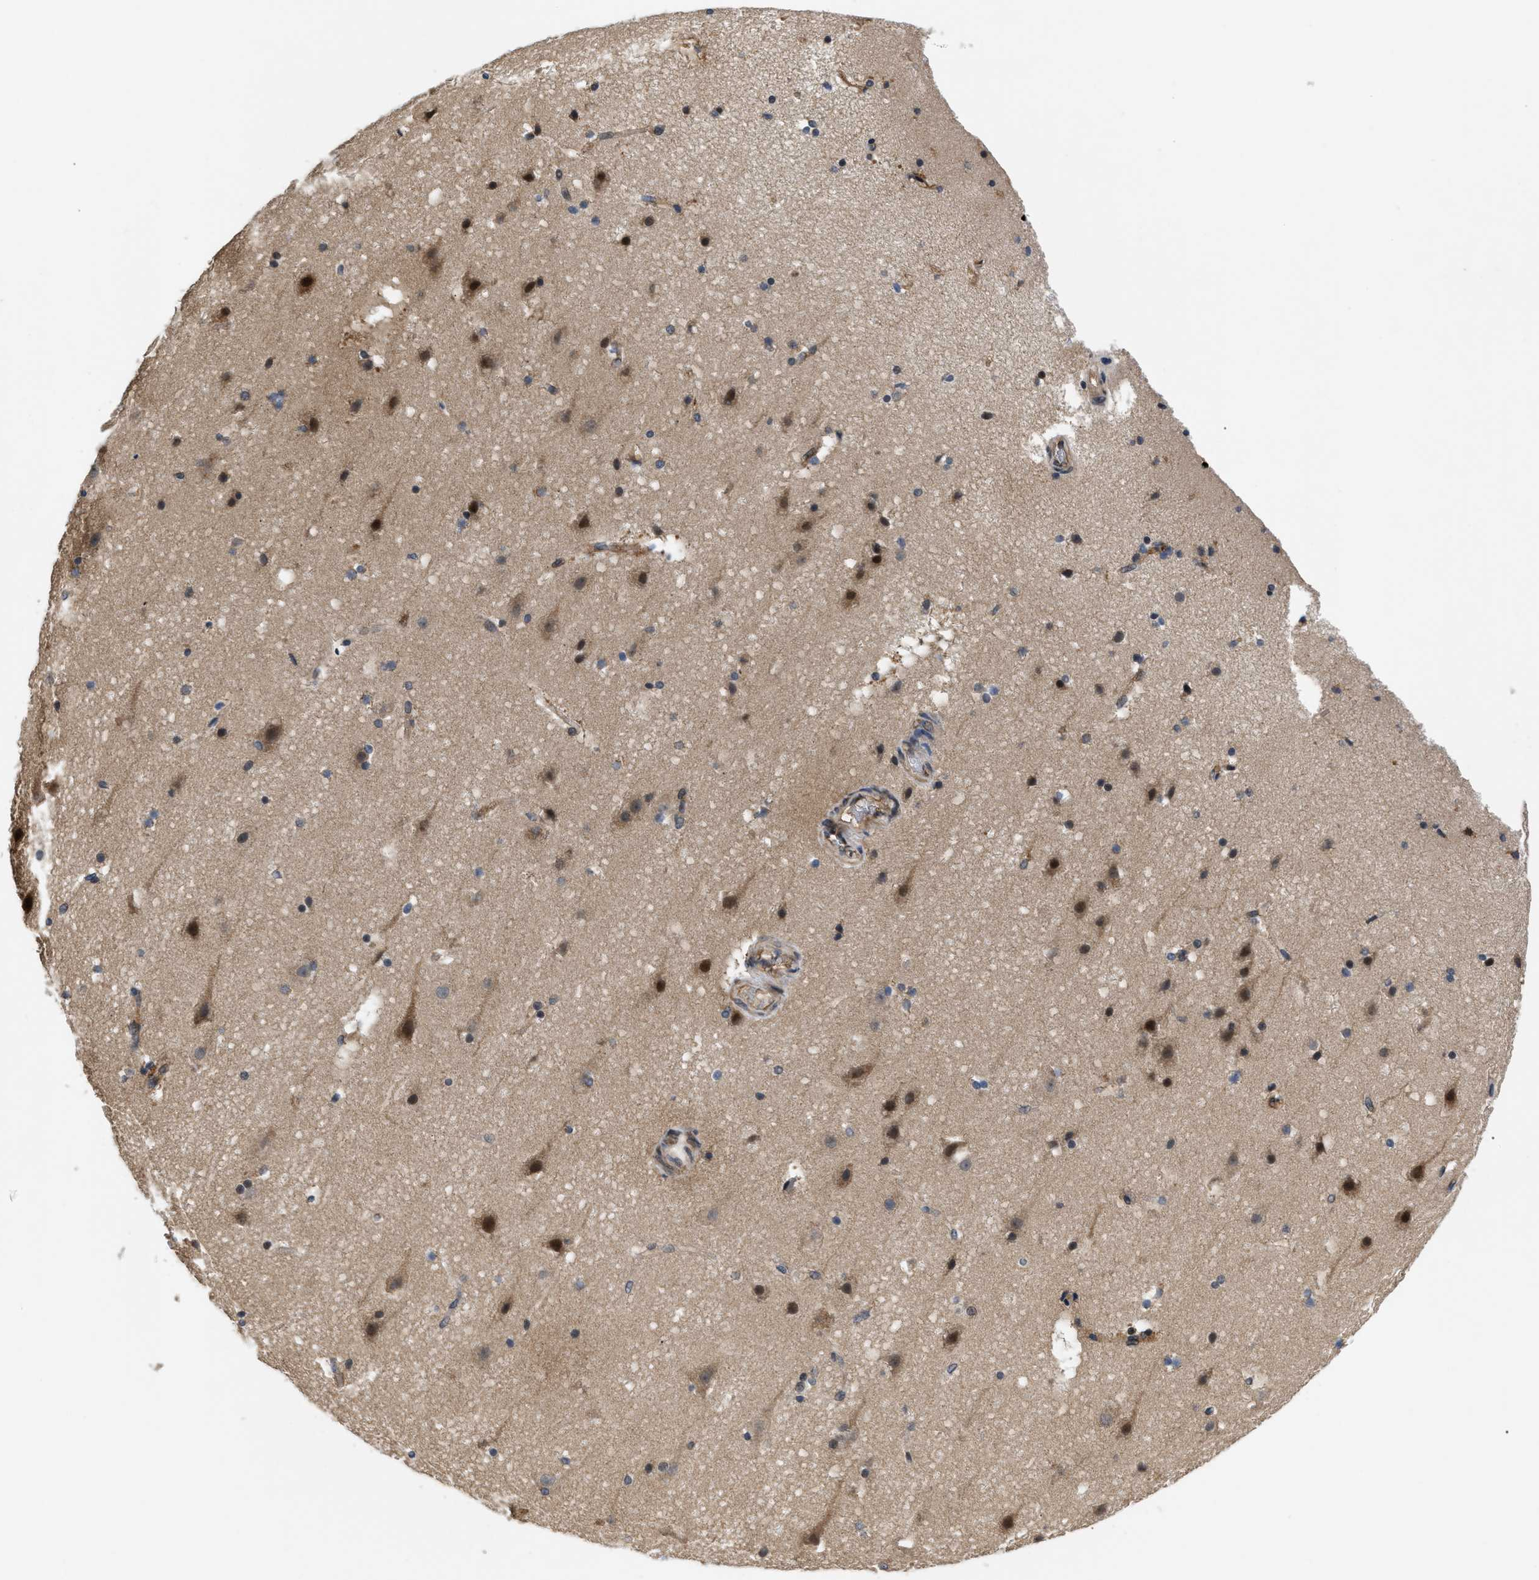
{"staining": {"intensity": "weak", "quantity": "25%-75%", "location": "cytoplasmic/membranous"}, "tissue": "cerebral cortex", "cell_type": "Endothelial cells", "image_type": "normal", "snomed": [{"axis": "morphology", "description": "Normal tissue, NOS"}, {"axis": "topography", "description": "Cerebral cortex"}], "caption": "Endothelial cells demonstrate low levels of weak cytoplasmic/membranous staining in approximately 25%-75% of cells in benign cerebral cortex. The staining was performed using DAB to visualize the protein expression in brown, while the nuclei were stained in blue with hematoxylin (Magnification: 20x).", "gene": "HMGCR", "patient": {"sex": "male", "age": 45}}